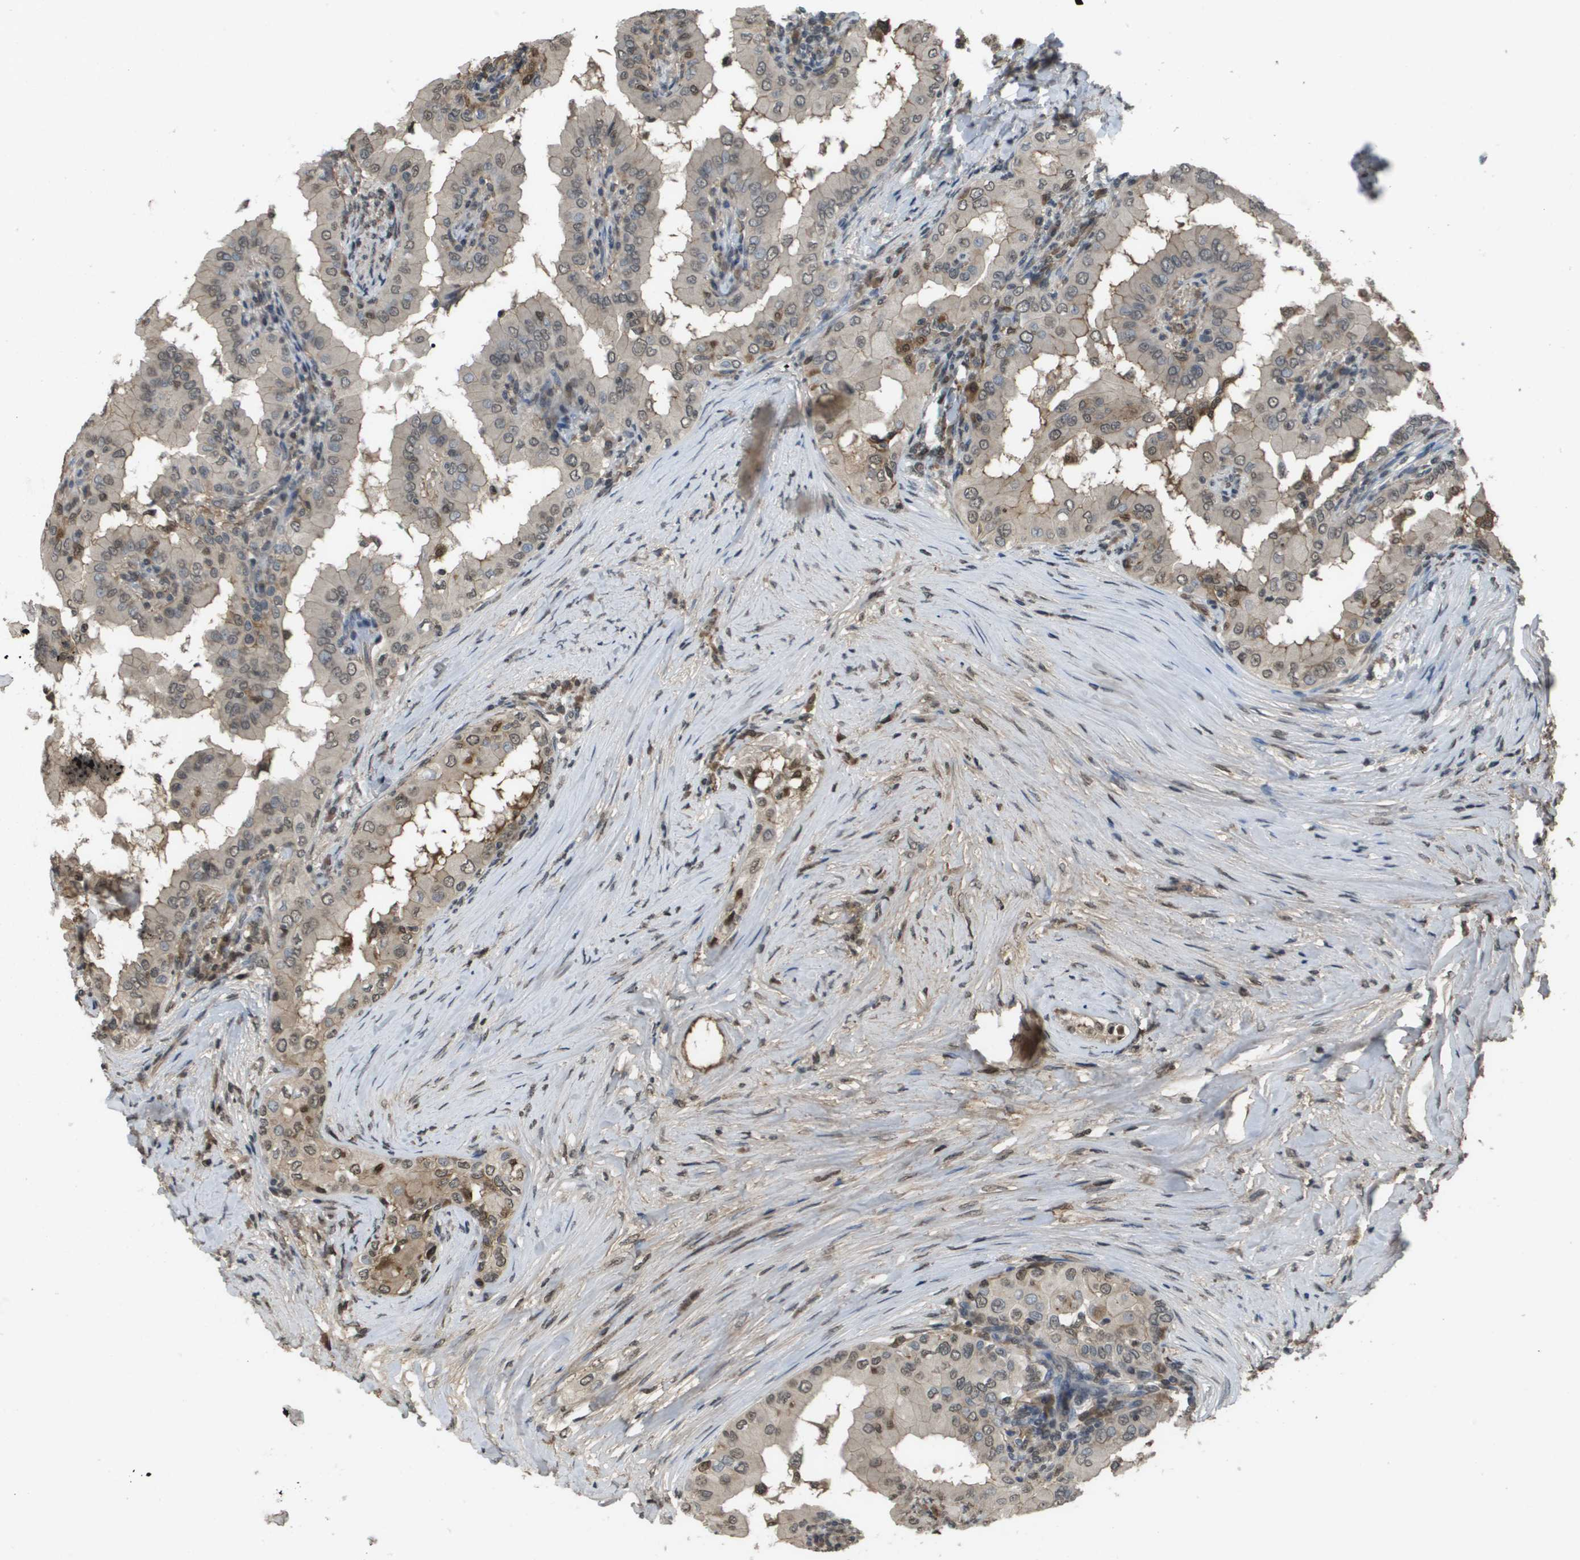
{"staining": {"intensity": "weak", "quantity": "25%-75%", "location": "cytoplasmic/membranous,nuclear"}, "tissue": "thyroid cancer", "cell_type": "Tumor cells", "image_type": "cancer", "snomed": [{"axis": "morphology", "description": "Papillary adenocarcinoma, NOS"}, {"axis": "topography", "description": "Thyroid gland"}], "caption": "Immunohistochemical staining of thyroid cancer shows low levels of weak cytoplasmic/membranous and nuclear positivity in about 25%-75% of tumor cells. The staining is performed using DAB (3,3'-diaminobenzidine) brown chromogen to label protein expression. The nuclei are counter-stained blue using hematoxylin.", "gene": "NDRG2", "patient": {"sex": "male", "age": 33}}